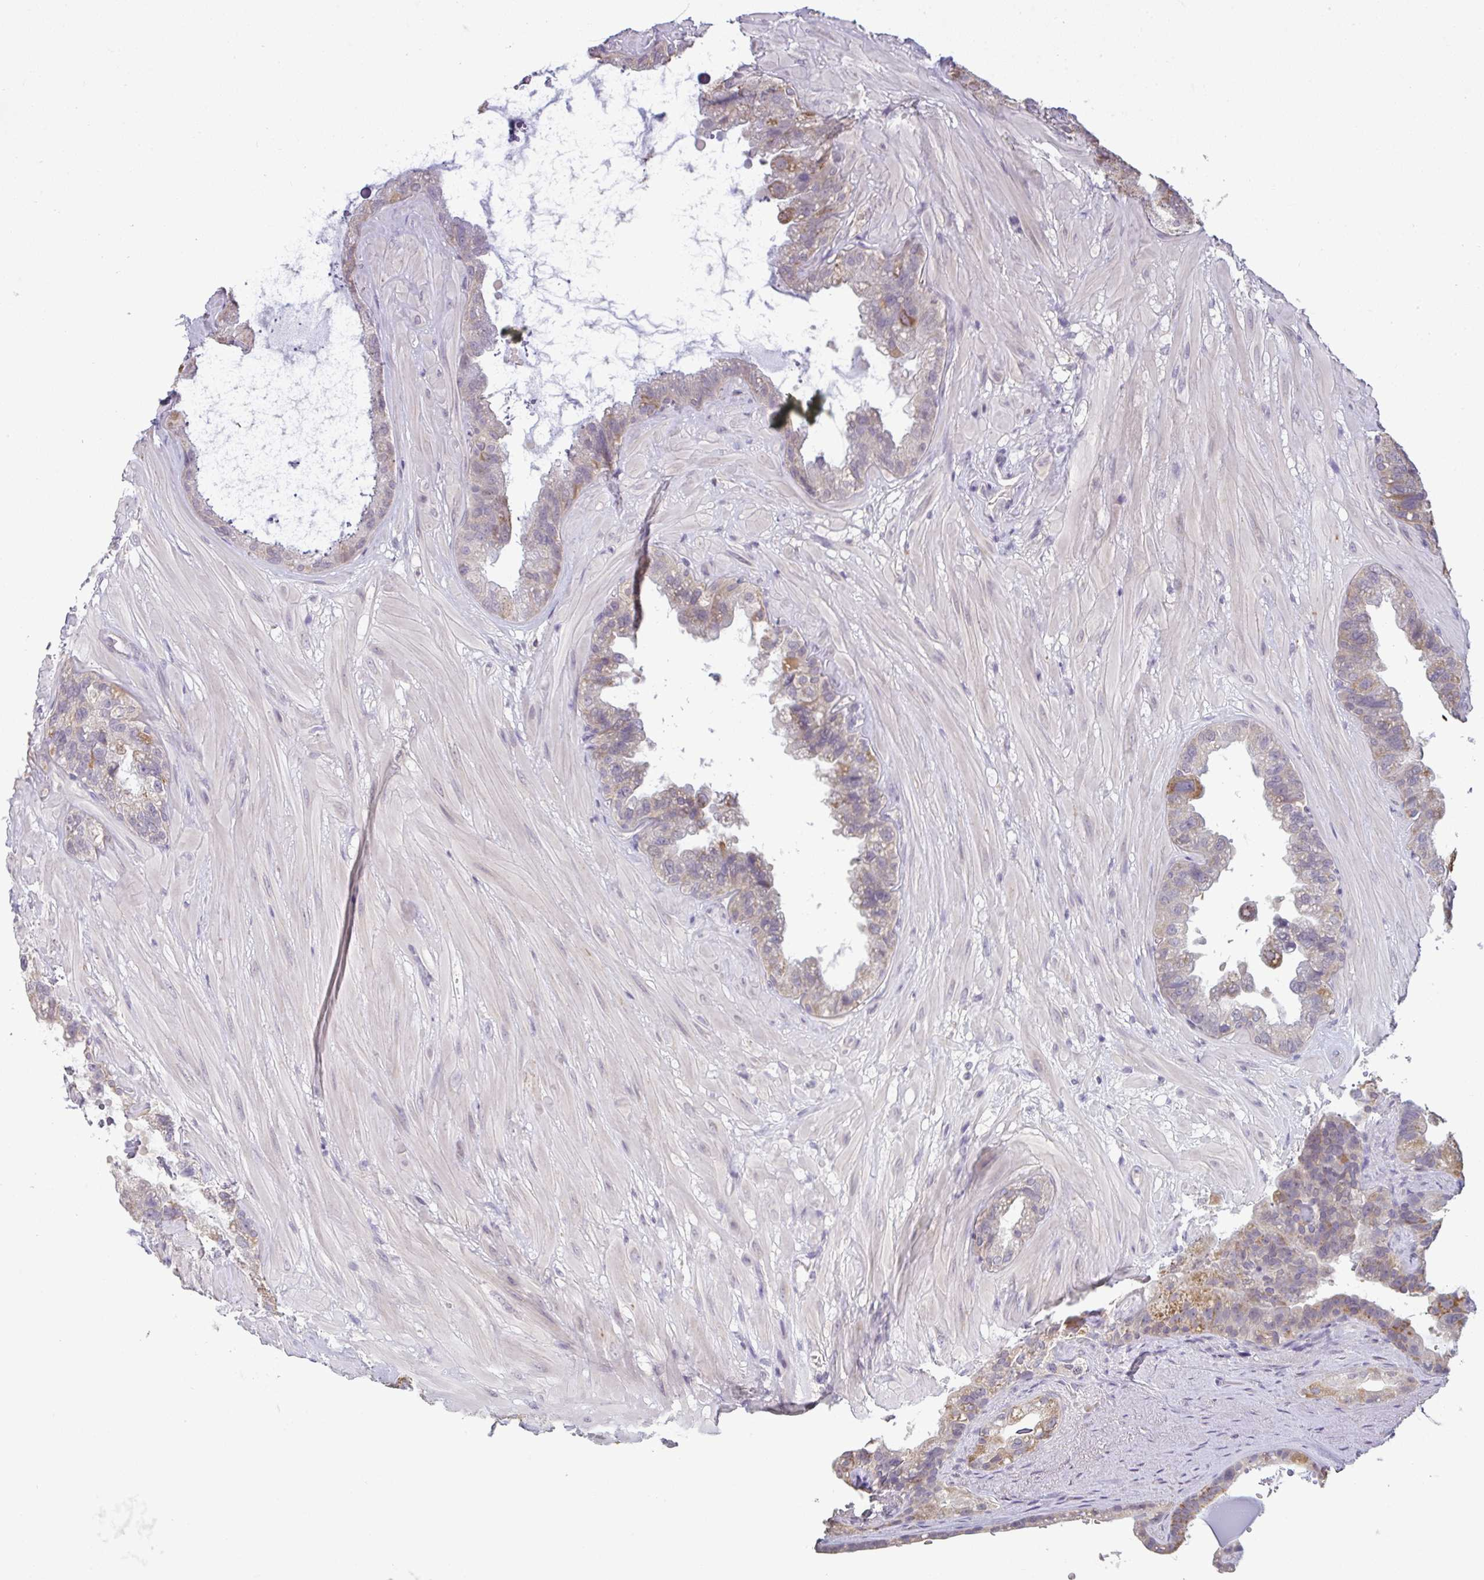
{"staining": {"intensity": "weak", "quantity": "<25%", "location": "cytoplasmic/membranous"}, "tissue": "seminal vesicle", "cell_type": "Glandular cells", "image_type": "normal", "snomed": [{"axis": "morphology", "description": "Normal tissue, NOS"}, {"axis": "topography", "description": "Seminal veicle"}, {"axis": "topography", "description": "Peripheral nerve tissue"}], "caption": "Immunohistochemistry (IHC) image of normal human seminal vesicle stained for a protein (brown), which reveals no positivity in glandular cells.", "gene": "CXCR1", "patient": {"sex": "male", "age": 76}}